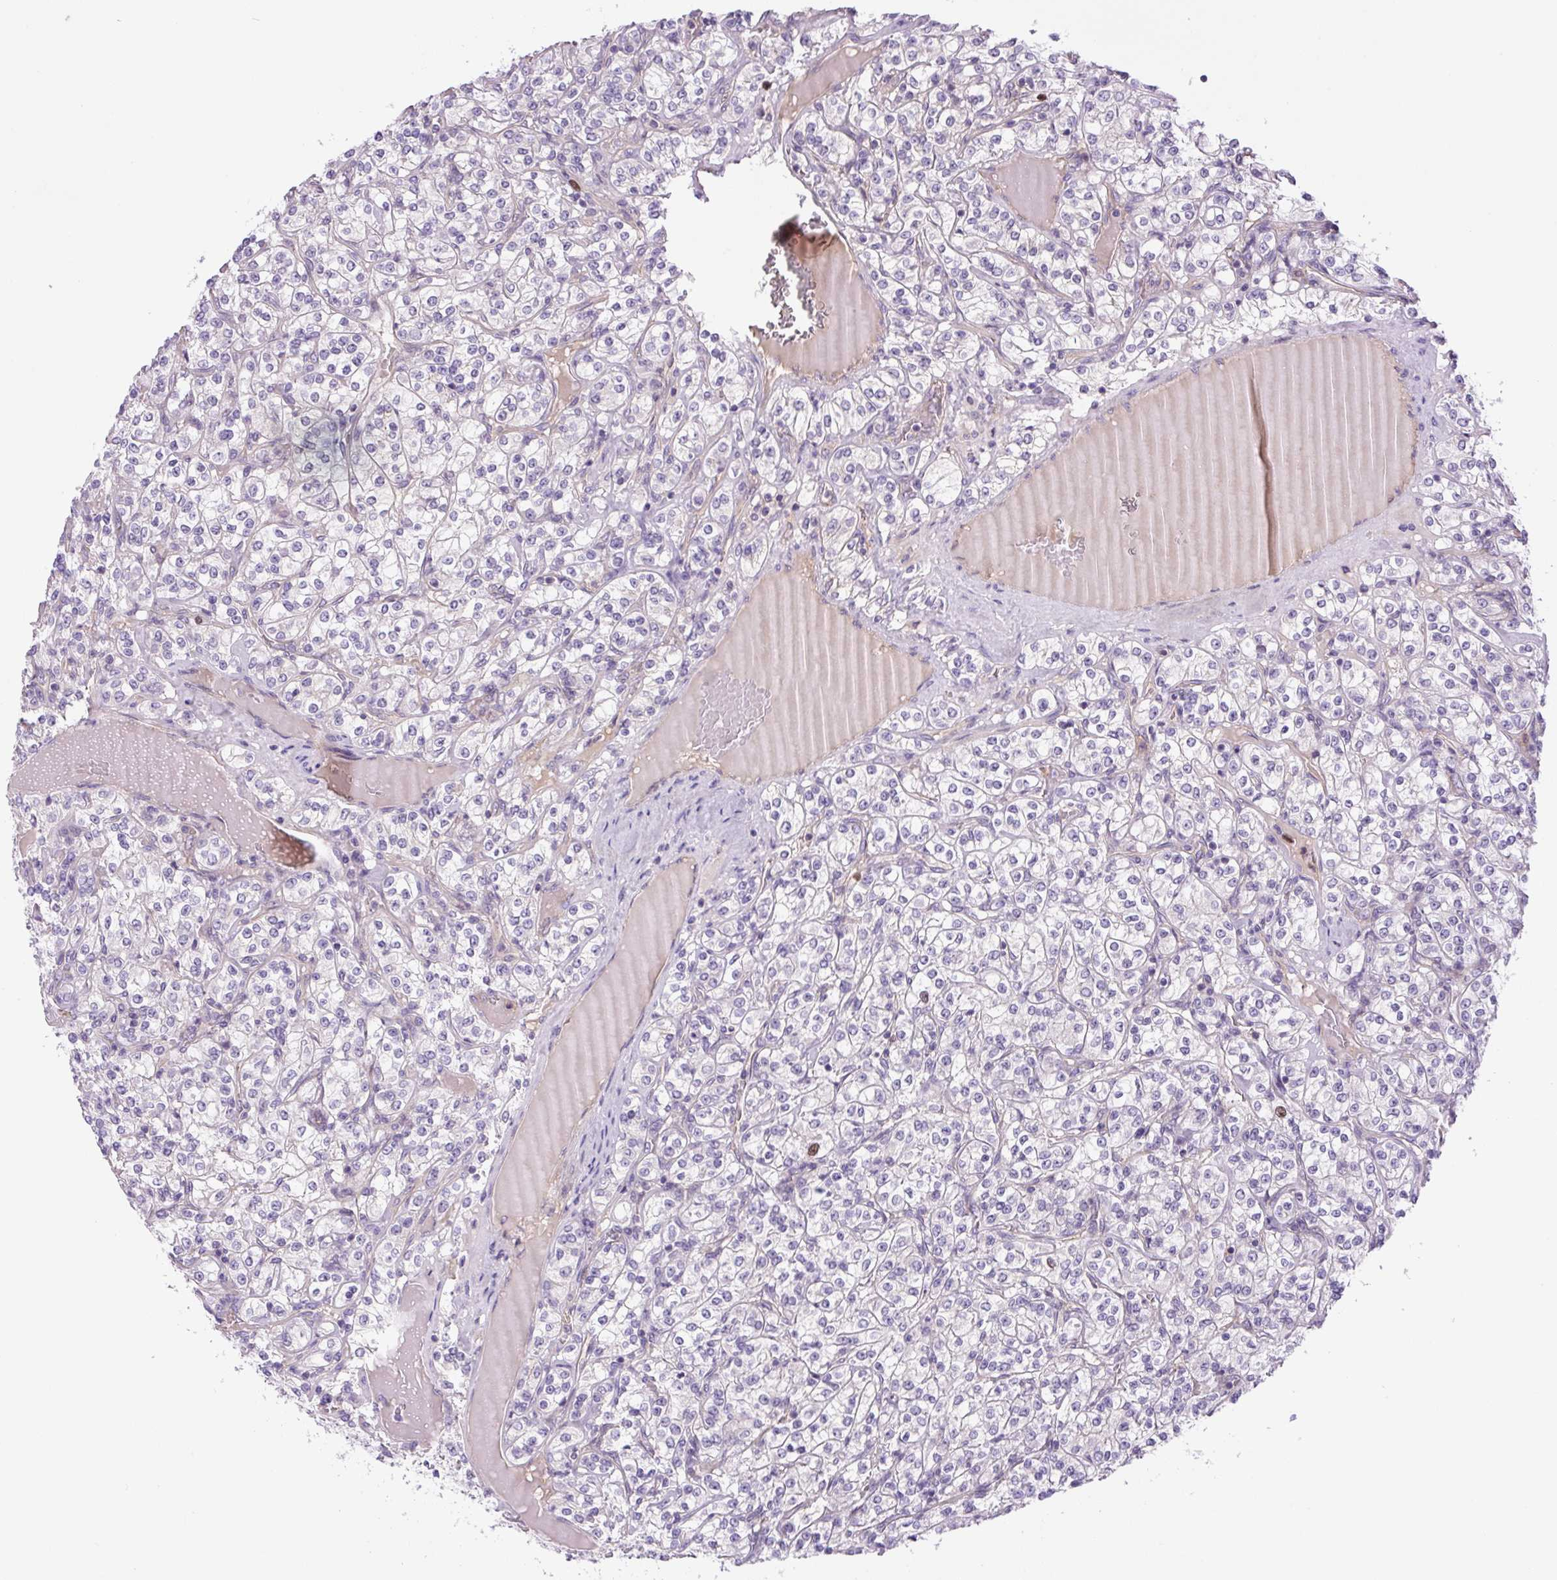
{"staining": {"intensity": "negative", "quantity": "none", "location": "none"}, "tissue": "renal cancer", "cell_type": "Tumor cells", "image_type": "cancer", "snomed": [{"axis": "morphology", "description": "Adenocarcinoma, NOS"}, {"axis": "topography", "description": "Kidney"}], "caption": "This is an IHC photomicrograph of renal cancer (adenocarcinoma). There is no positivity in tumor cells.", "gene": "KIFC1", "patient": {"sex": "male", "age": 77}}